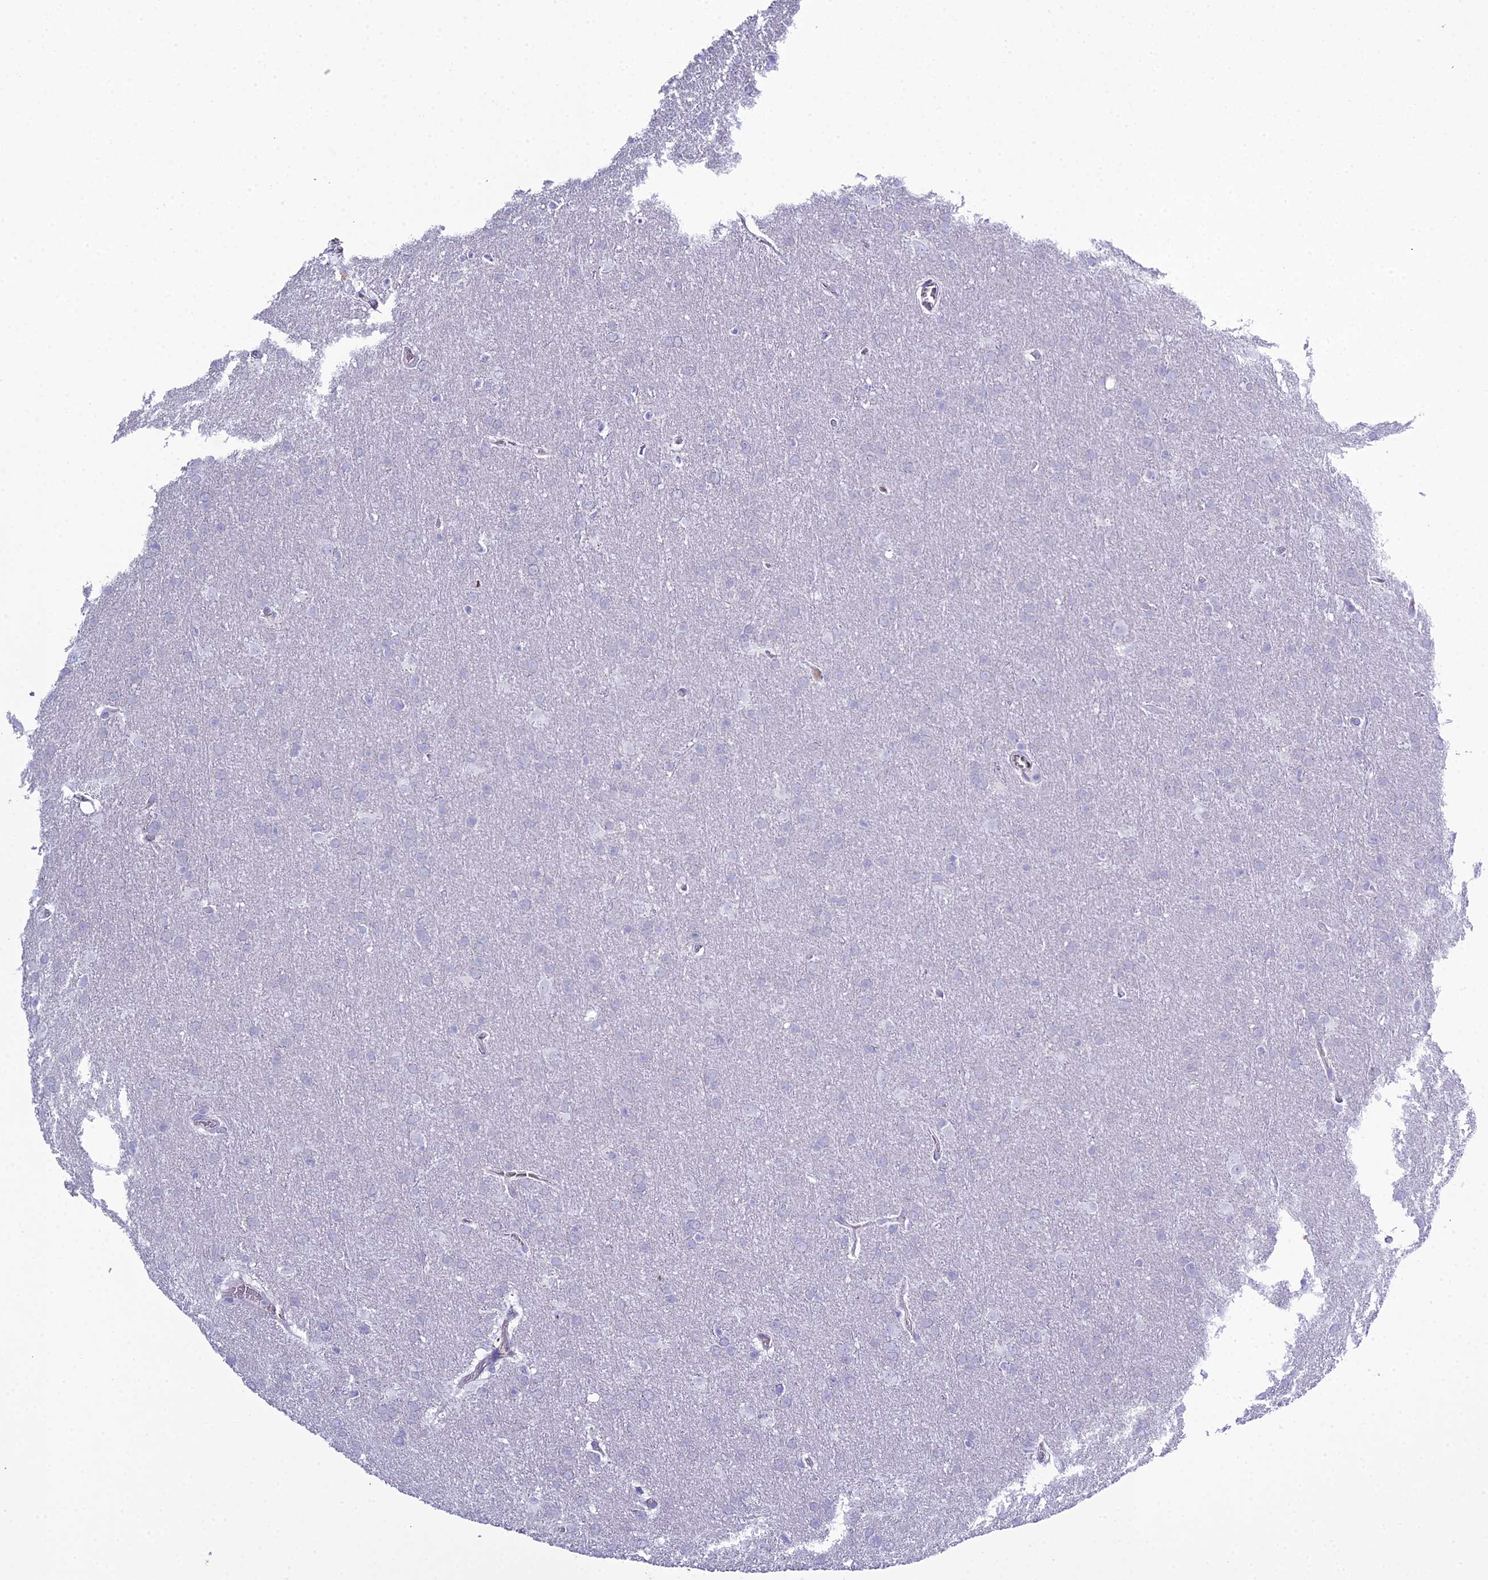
{"staining": {"intensity": "negative", "quantity": "none", "location": "none"}, "tissue": "glioma", "cell_type": "Tumor cells", "image_type": "cancer", "snomed": [{"axis": "morphology", "description": "Glioma, malignant, Low grade"}, {"axis": "topography", "description": "Brain"}], "caption": "Immunohistochemistry micrograph of malignant glioma (low-grade) stained for a protein (brown), which exhibits no expression in tumor cells.", "gene": "OR1Q1", "patient": {"sex": "female", "age": 32}}